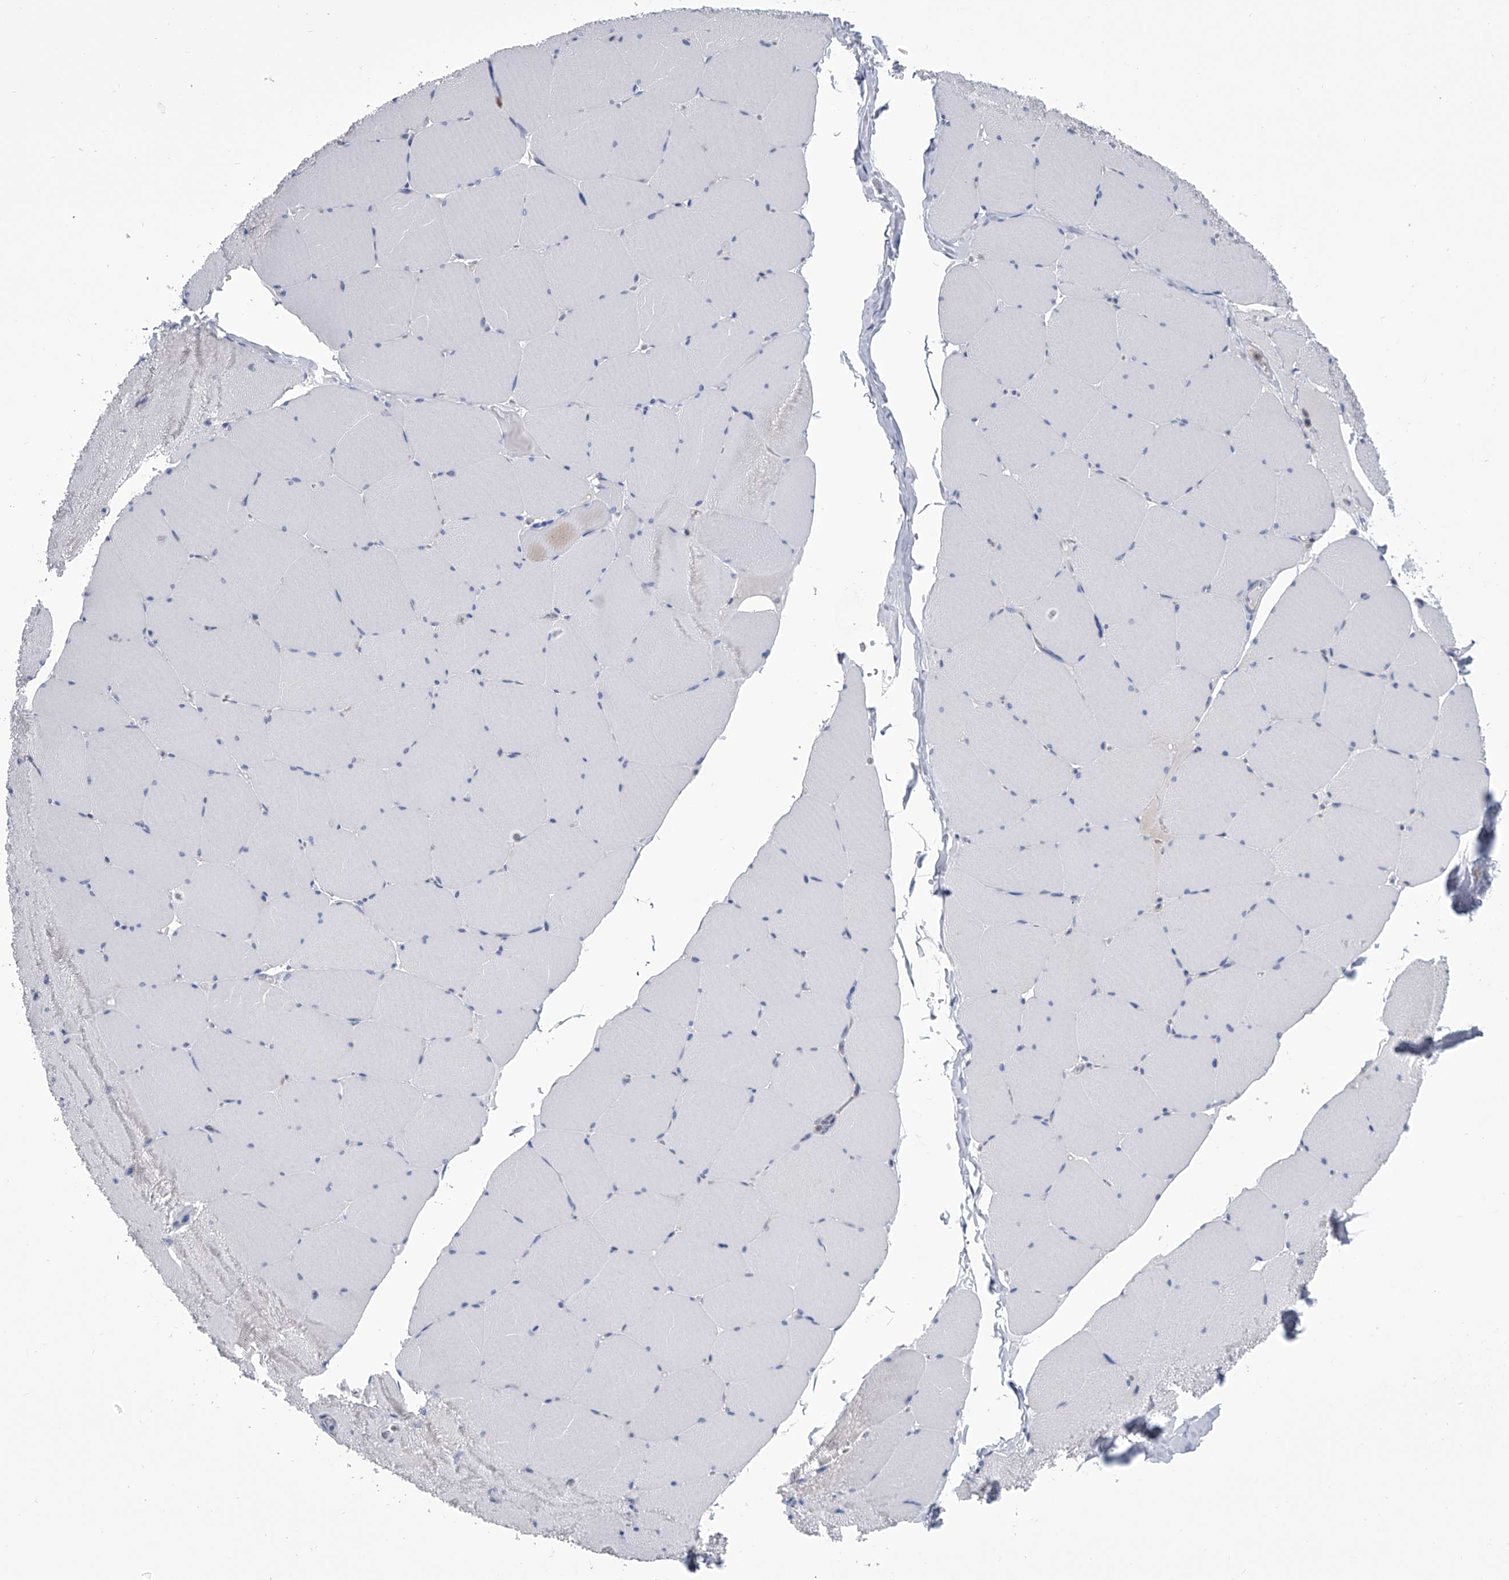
{"staining": {"intensity": "negative", "quantity": "none", "location": "none"}, "tissue": "skeletal muscle", "cell_type": "Myocytes", "image_type": "normal", "snomed": [{"axis": "morphology", "description": "Normal tissue, NOS"}, {"axis": "topography", "description": "Skeletal muscle"}, {"axis": "topography", "description": "Head-Neck"}], "caption": "The IHC photomicrograph has no significant staining in myocytes of skeletal muscle. (Stains: DAB immunohistochemistry (IHC) with hematoxylin counter stain, Microscopy: brightfield microscopy at high magnification).", "gene": "SERPINB9", "patient": {"sex": "male", "age": 66}}